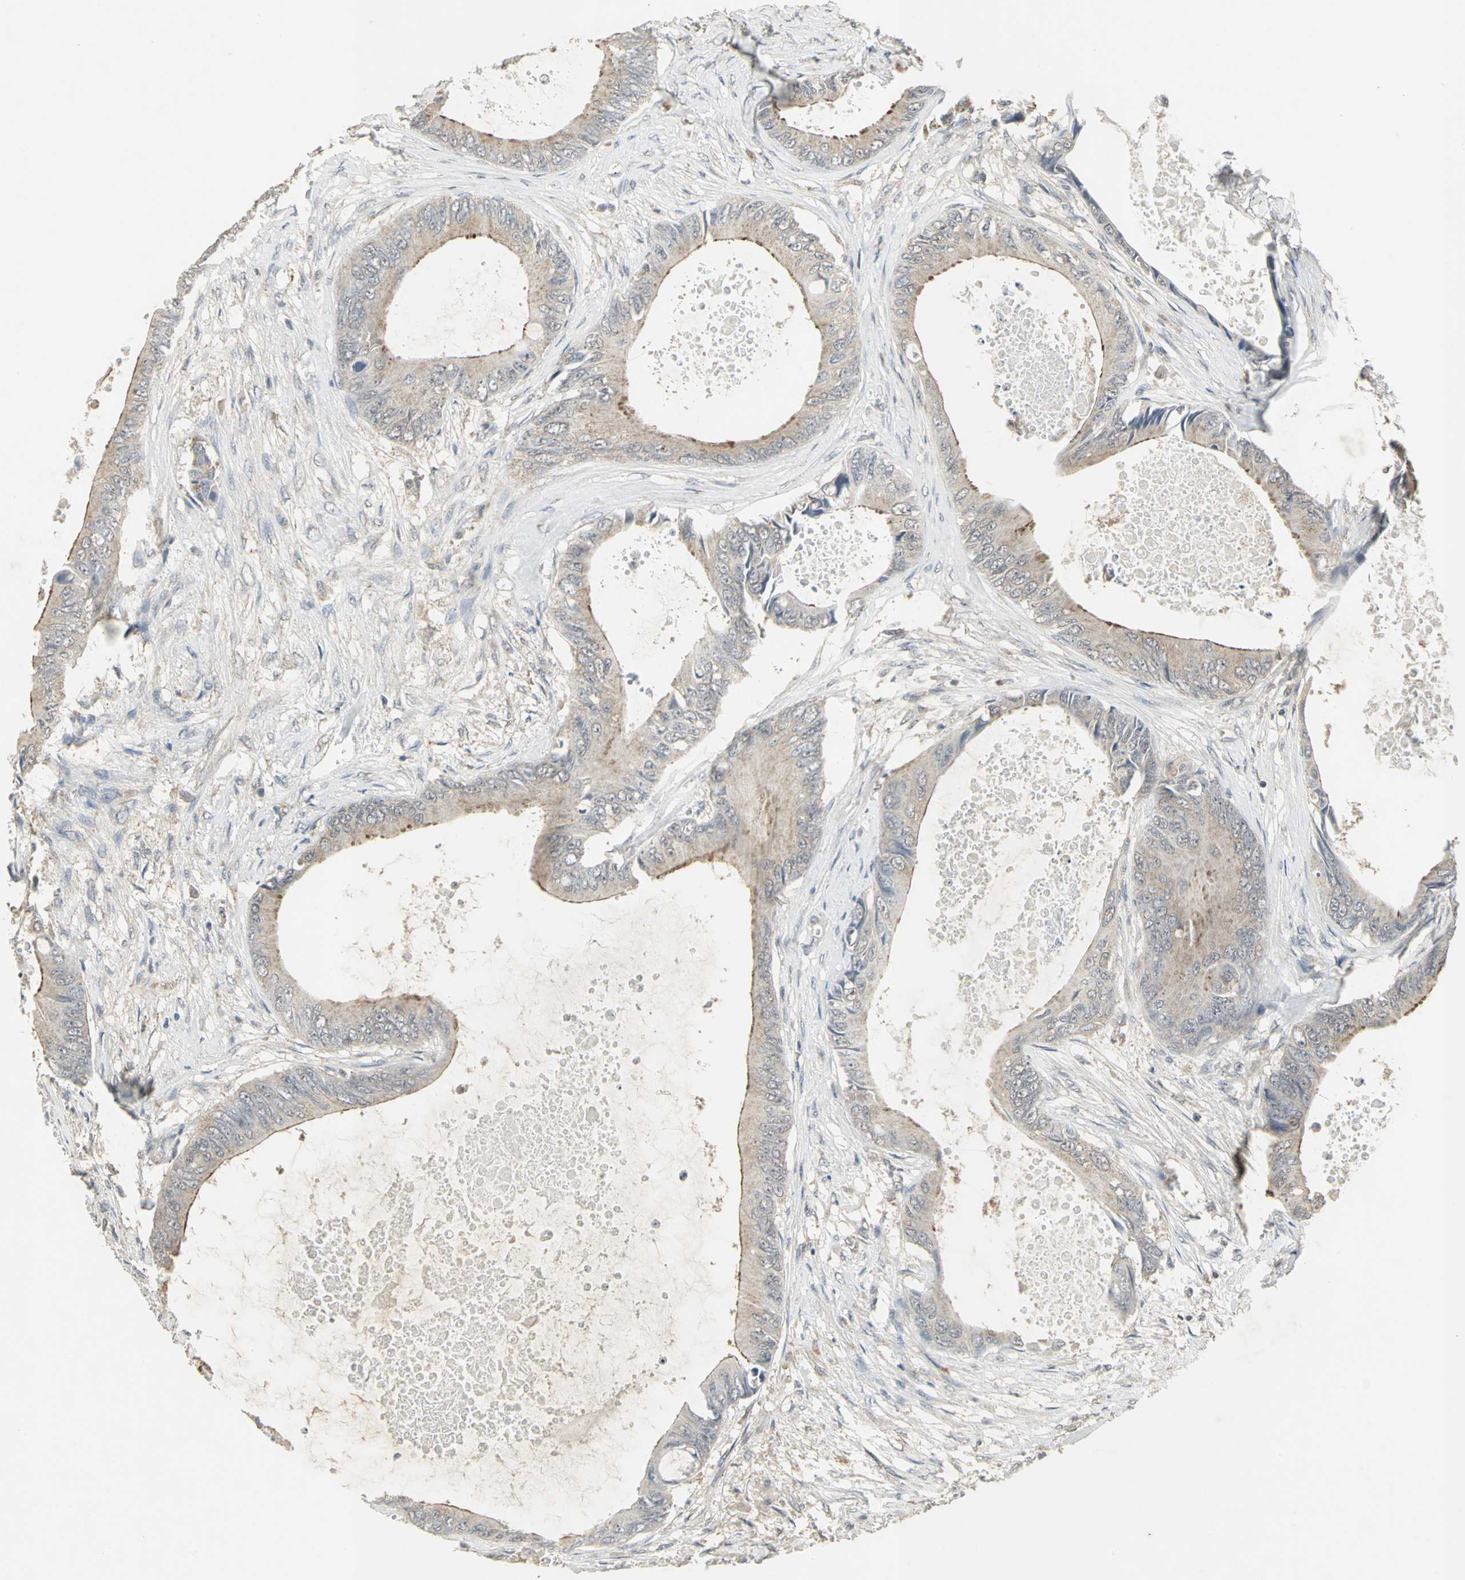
{"staining": {"intensity": "weak", "quantity": ">75%", "location": "cytoplasmic/membranous"}, "tissue": "colorectal cancer", "cell_type": "Tumor cells", "image_type": "cancer", "snomed": [{"axis": "morphology", "description": "Normal tissue, NOS"}, {"axis": "morphology", "description": "Adenocarcinoma, NOS"}, {"axis": "topography", "description": "Rectum"}, {"axis": "topography", "description": "Peripheral nerve tissue"}], "caption": "Tumor cells show low levels of weak cytoplasmic/membranous expression in about >75% of cells in human colorectal cancer.", "gene": "KEAP1", "patient": {"sex": "female", "age": 77}}